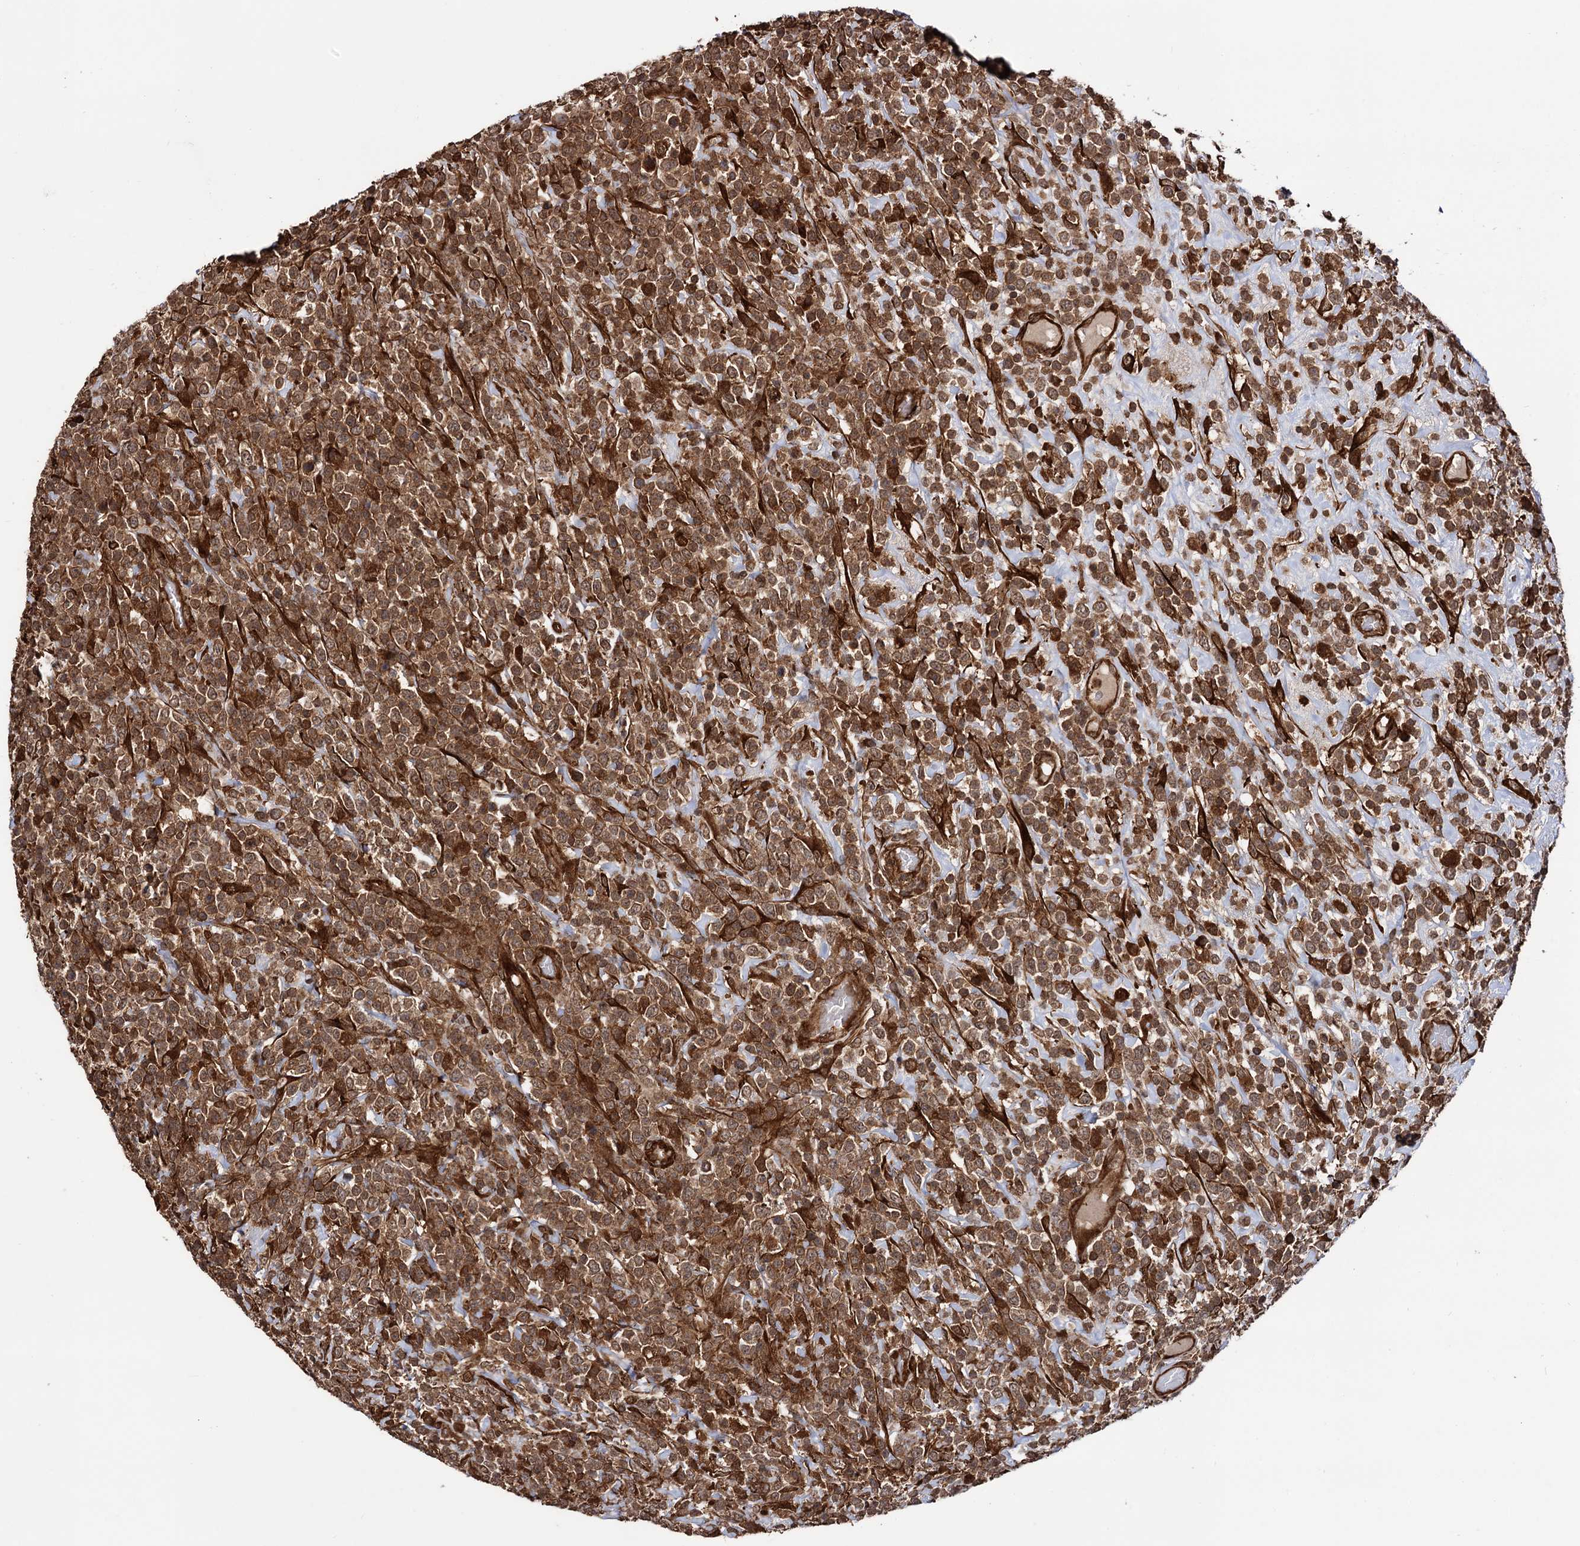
{"staining": {"intensity": "moderate", "quantity": ">75%", "location": "cytoplasmic/membranous"}, "tissue": "lymphoma", "cell_type": "Tumor cells", "image_type": "cancer", "snomed": [{"axis": "morphology", "description": "Malignant lymphoma, non-Hodgkin's type, High grade"}, {"axis": "topography", "description": "Colon"}], "caption": "Immunohistochemistry micrograph of neoplastic tissue: human lymphoma stained using immunohistochemistry exhibits medium levels of moderate protein expression localized specifically in the cytoplasmic/membranous of tumor cells, appearing as a cytoplasmic/membranous brown color.", "gene": "ATP8B4", "patient": {"sex": "female", "age": 53}}